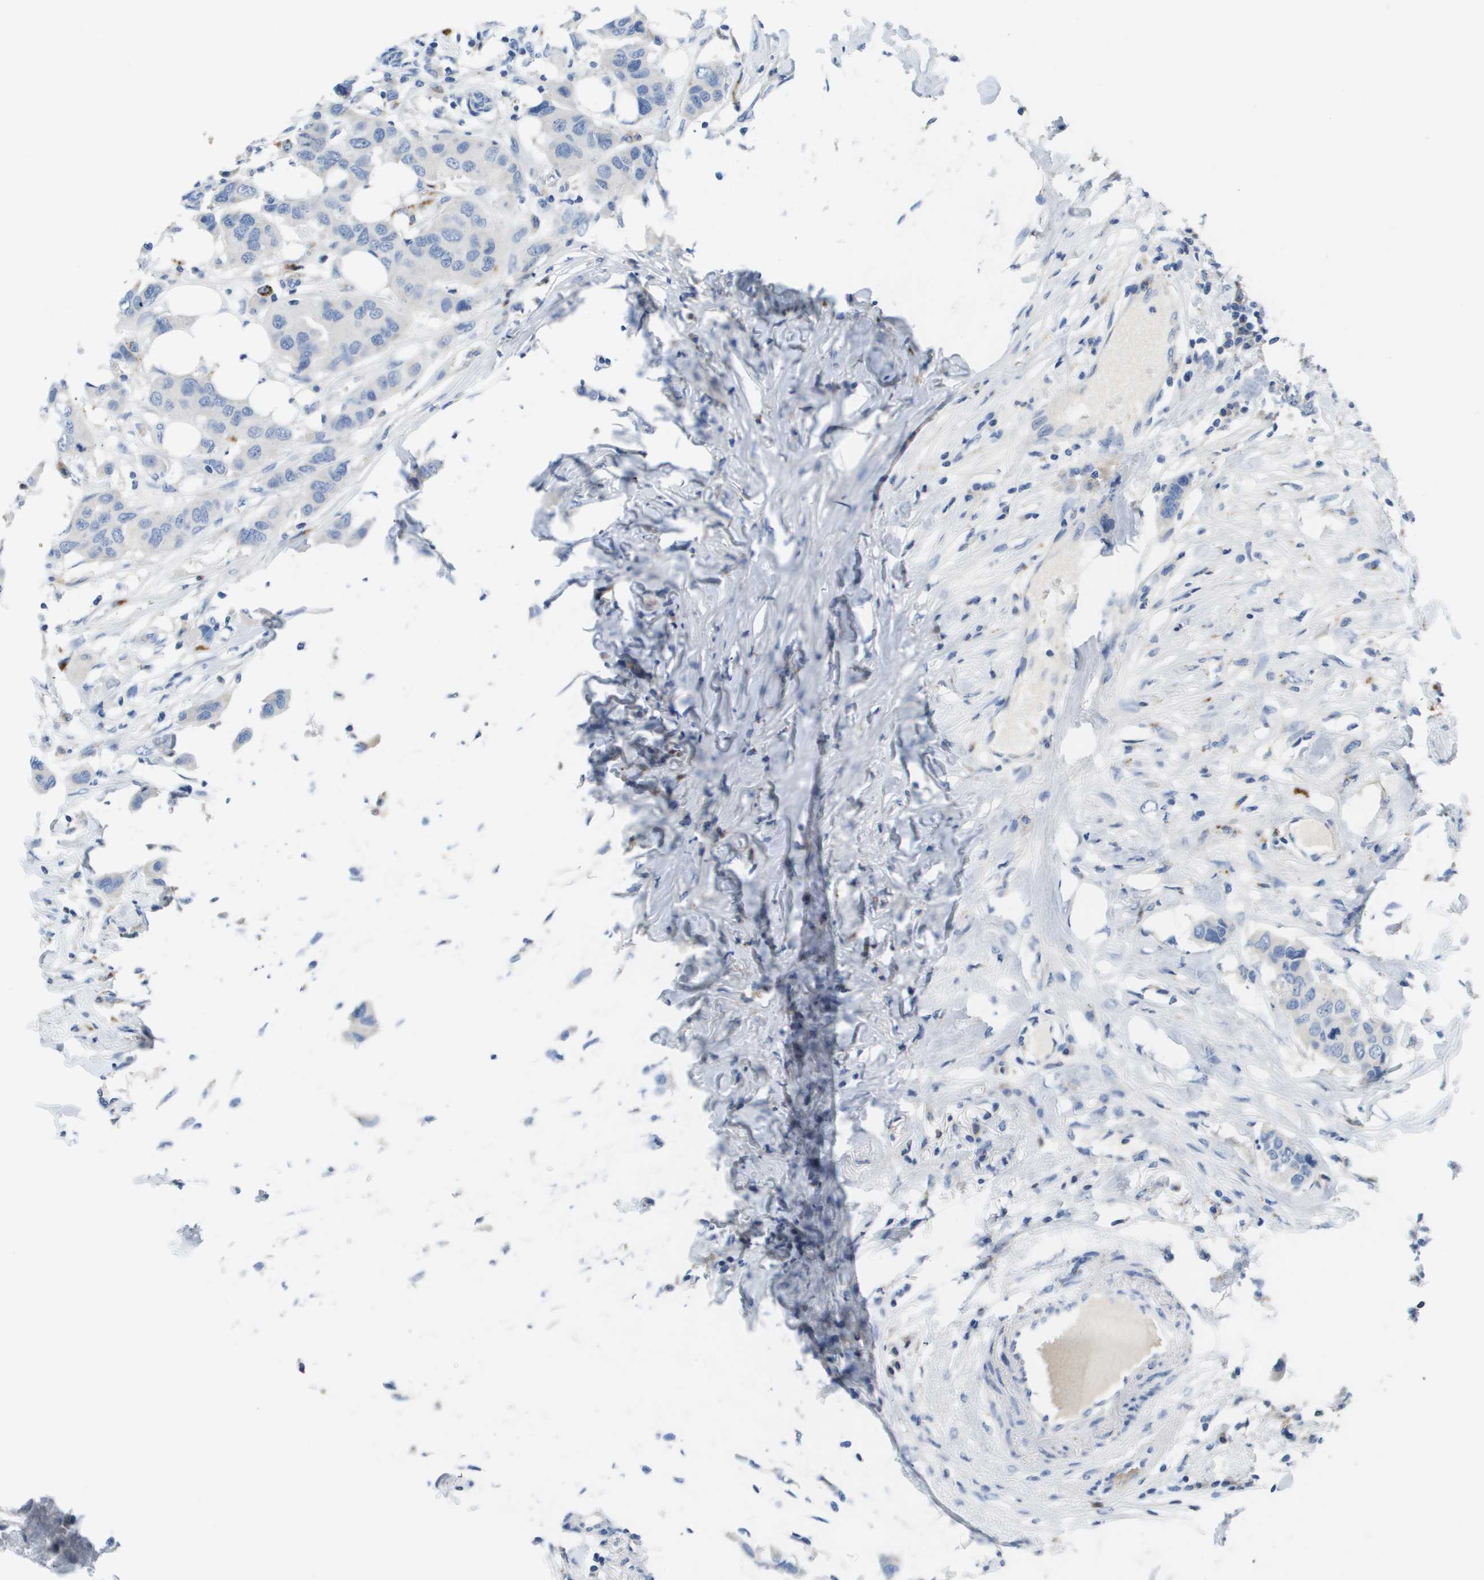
{"staining": {"intensity": "negative", "quantity": "none", "location": "none"}, "tissue": "breast cancer", "cell_type": "Tumor cells", "image_type": "cancer", "snomed": [{"axis": "morphology", "description": "Duct carcinoma"}, {"axis": "topography", "description": "Breast"}], "caption": "DAB (3,3'-diaminobenzidine) immunohistochemical staining of infiltrating ductal carcinoma (breast) shows no significant expression in tumor cells.", "gene": "MS4A1", "patient": {"sex": "female", "age": 50}}